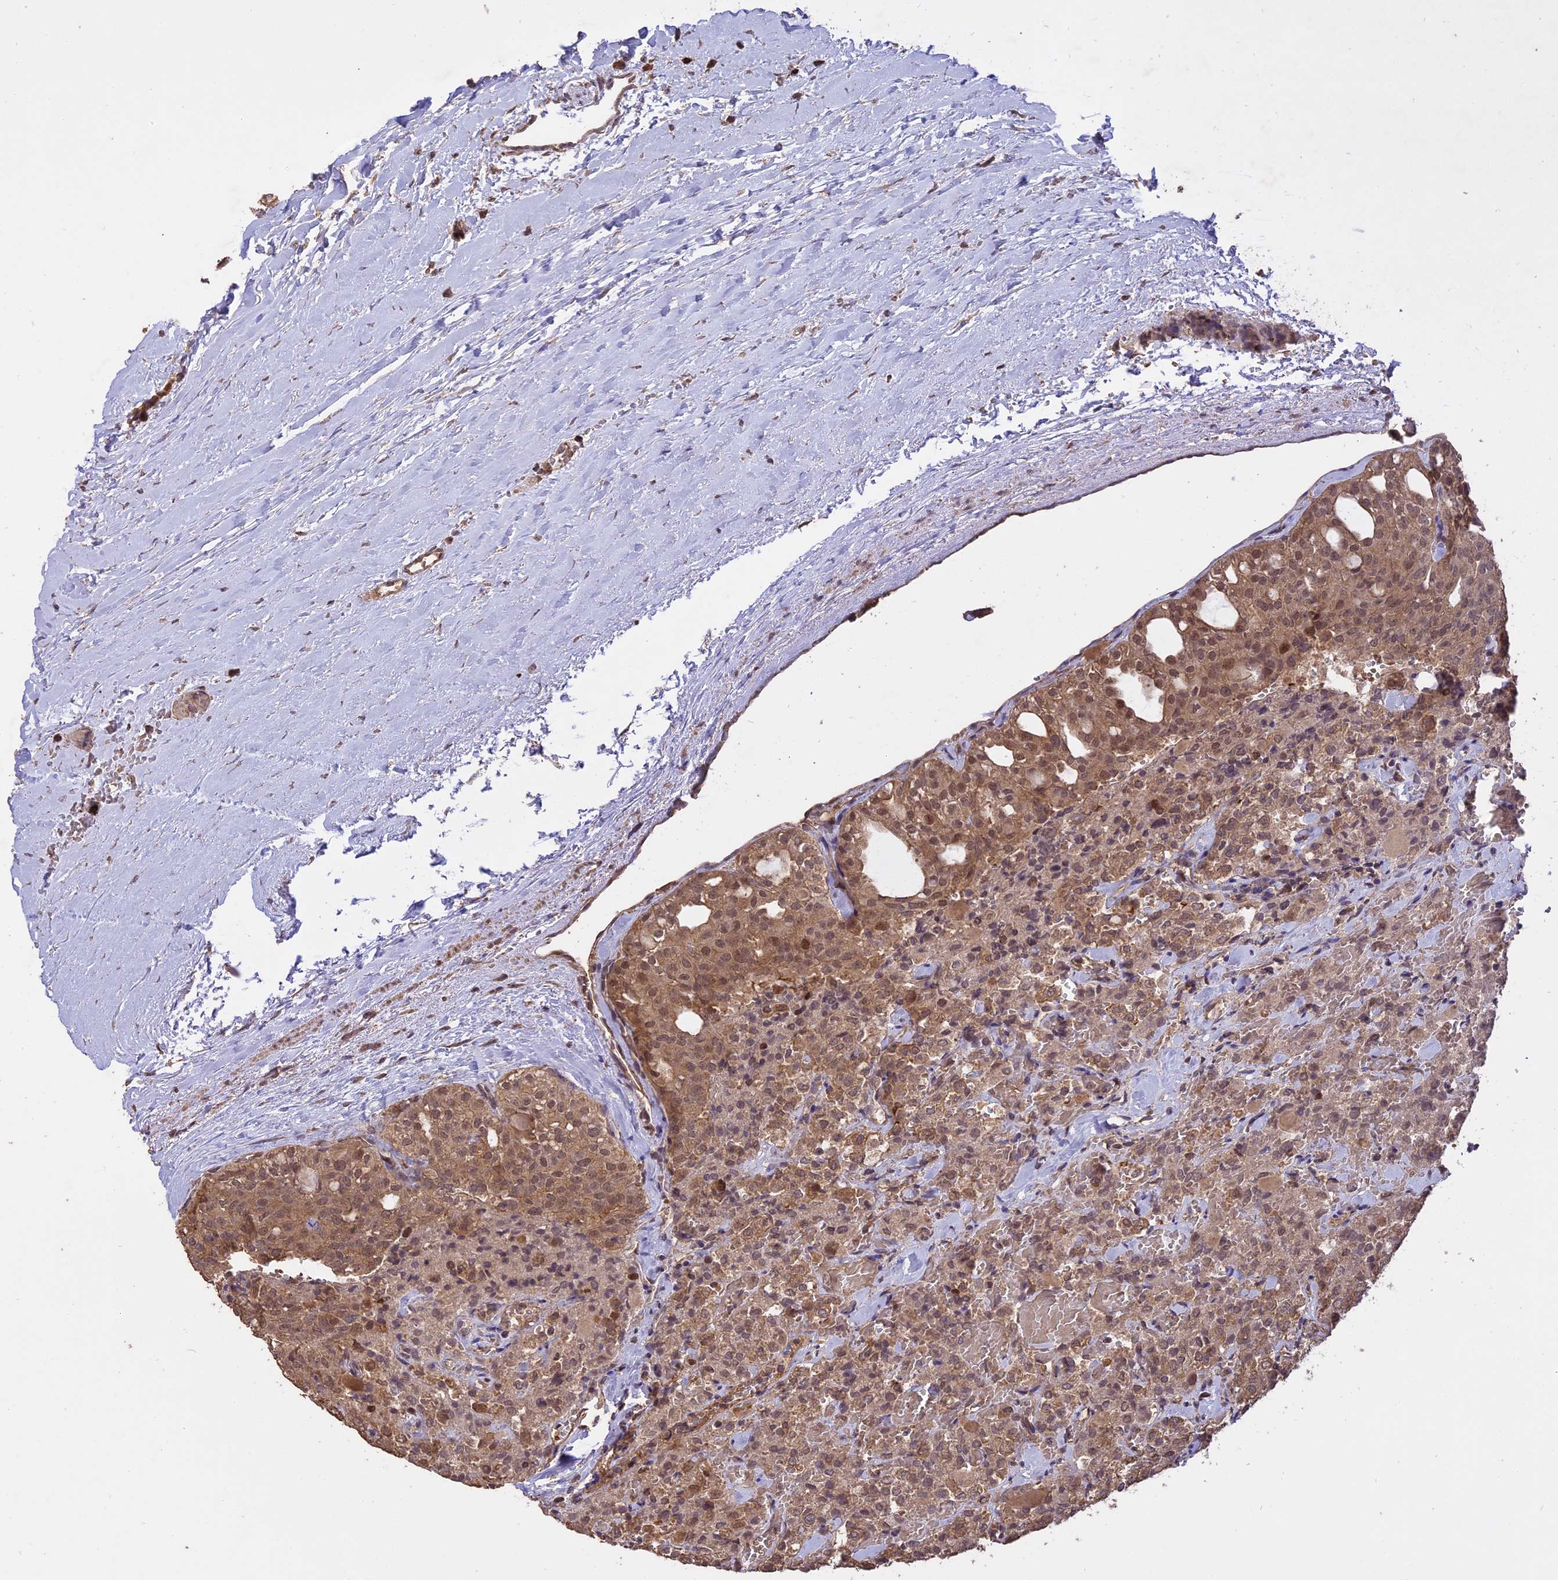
{"staining": {"intensity": "moderate", "quantity": ">75%", "location": "cytoplasmic/membranous,nuclear"}, "tissue": "thyroid cancer", "cell_type": "Tumor cells", "image_type": "cancer", "snomed": [{"axis": "morphology", "description": "Follicular adenoma carcinoma, NOS"}, {"axis": "topography", "description": "Thyroid gland"}], "caption": "Moderate cytoplasmic/membranous and nuclear protein expression is appreciated in about >75% of tumor cells in follicular adenoma carcinoma (thyroid). The staining is performed using DAB (3,3'-diaminobenzidine) brown chromogen to label protein expression. The nuclei are counter-stained blue using hematoxylin.", "gene": "TIGD7", "patient": {"sex": "male", "age": 75}}